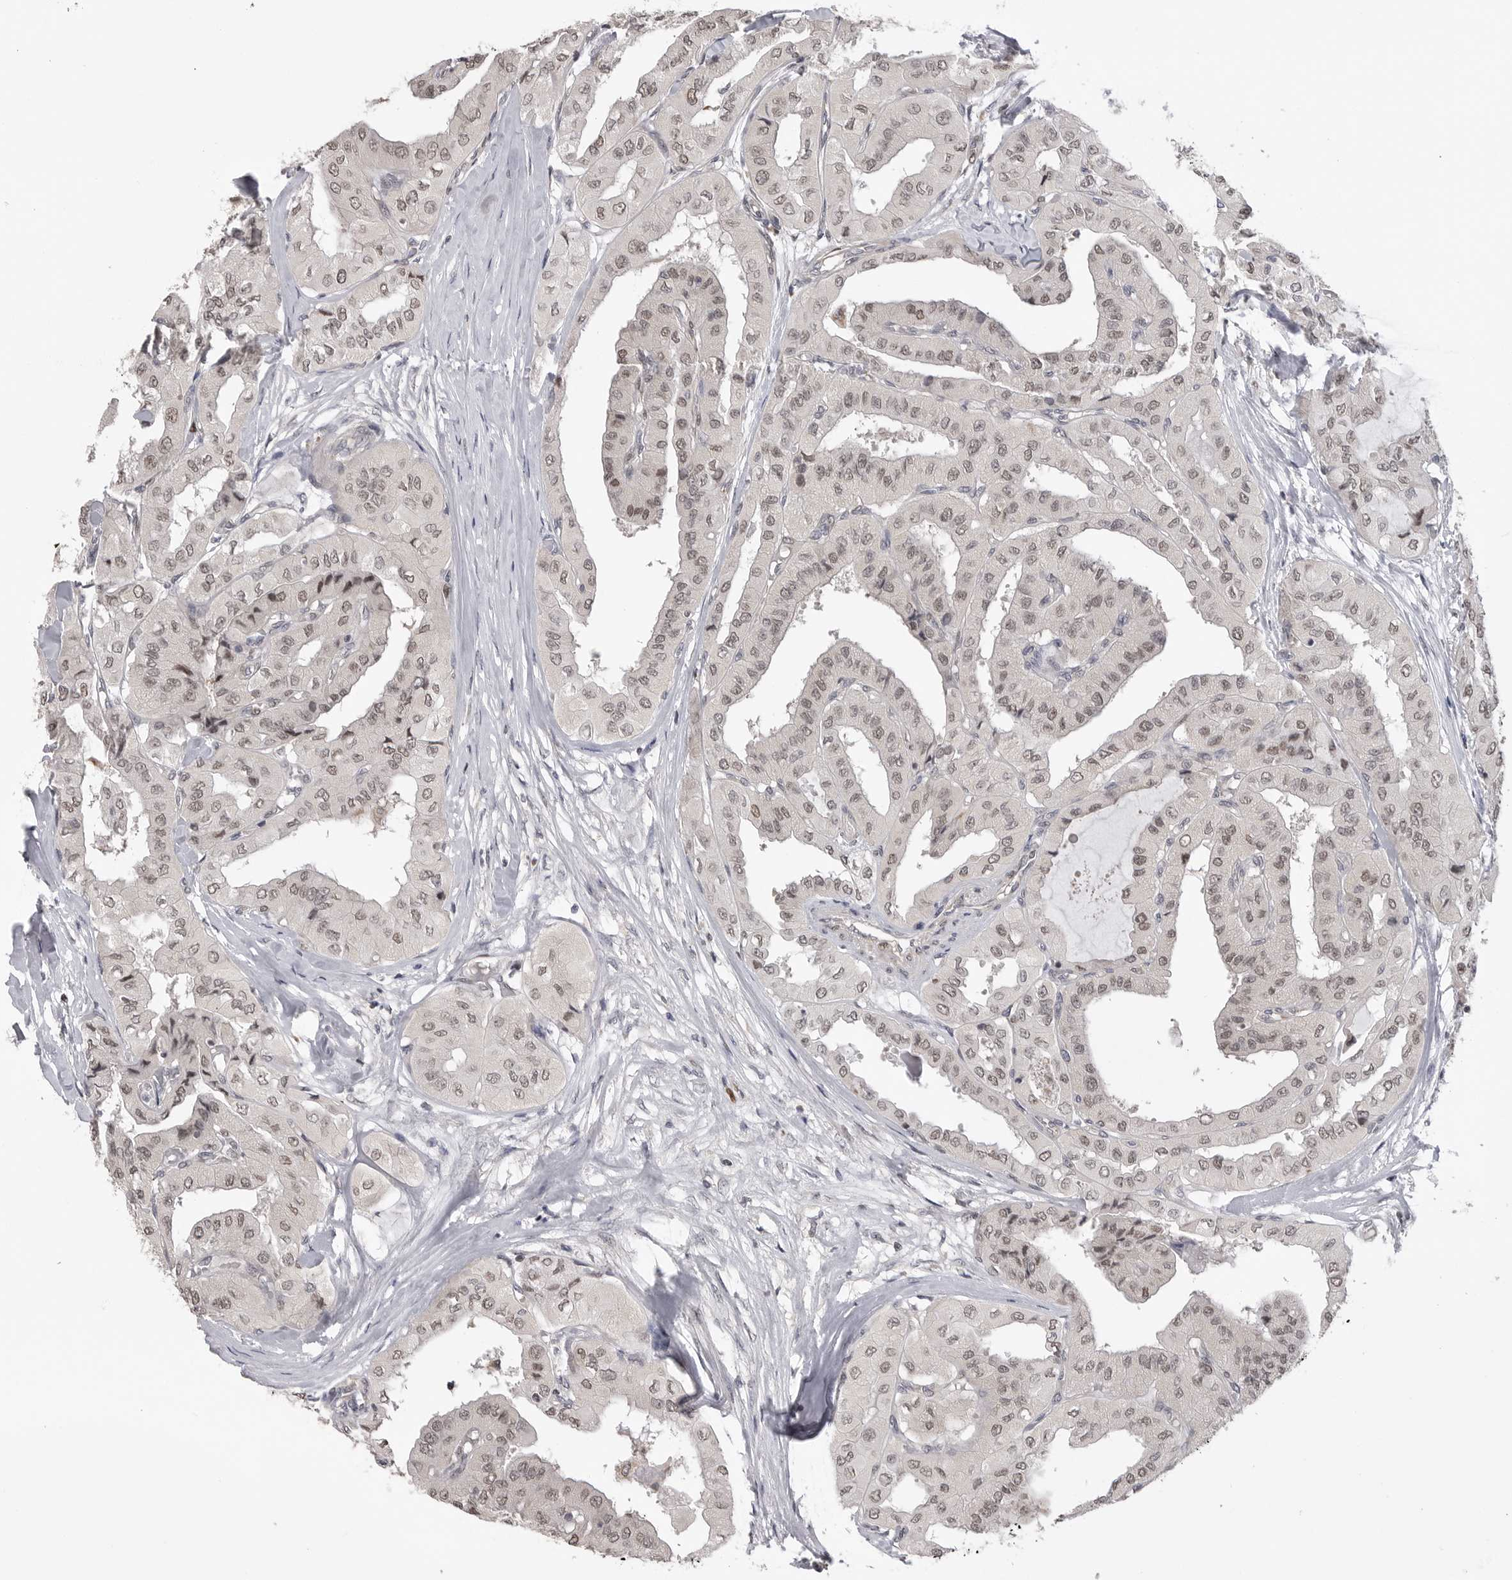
{"staining": {"intensity": "weak", "quantity": ">75%", "location": "nuclear"}, "tissue": "thyroid cancer", "cell_type": "Tumor cells", "image_type": "cancer", "snomed": [{"axis": "morphology", "description": "Papillary adenocarcinoma, NOS"}, {"axis": "topography", "description": "Thyroid gland"}], "caption": "Approximately >75% of tumor cells in human thyroid cancer (papillary adenocarcinoma) show weak nuclear protein staining as visualized by brown immunohistochemical staining.", "gene": "SMARCC1", "patient": {"sex": "female", "age": 59}}